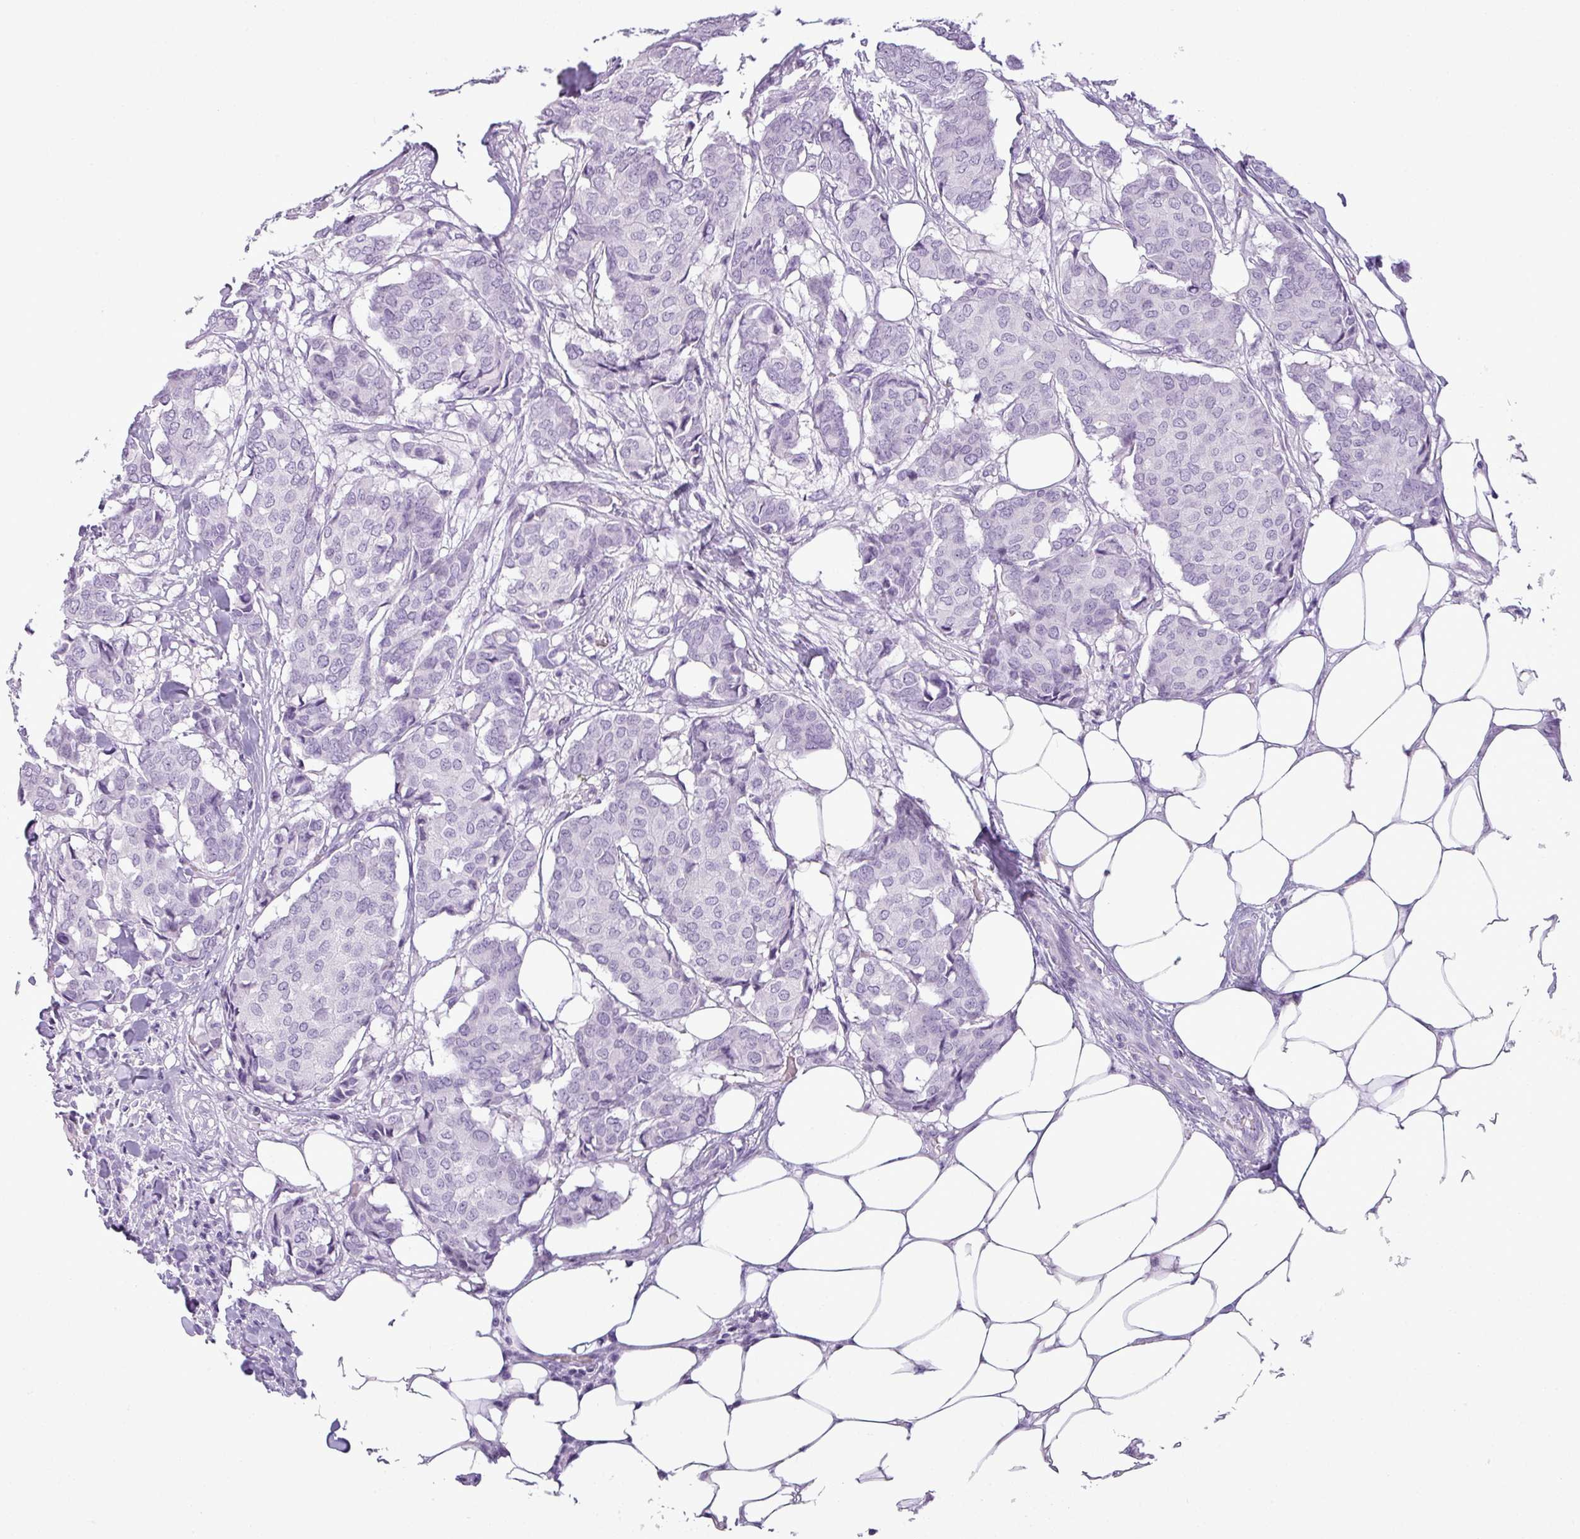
{"staining": {"intensity": "negative", "quantity": "none", "location": "none"}, "tissue": "breast cancer", "cell_type": "Tumor cells", "image_type": "cancer", "snomed": [{"axis": "morphology", "description": "Duct carcinoma"}, {"axis": "topography", "description": "Breast"}], "caption": "This is an immunohistochemistry micrograph of human breast infiltrating ductal carcinoma. There is no expression in tumor cells.", "gene": "CDH16", "patient": {"sex": "female", "age": 75}}